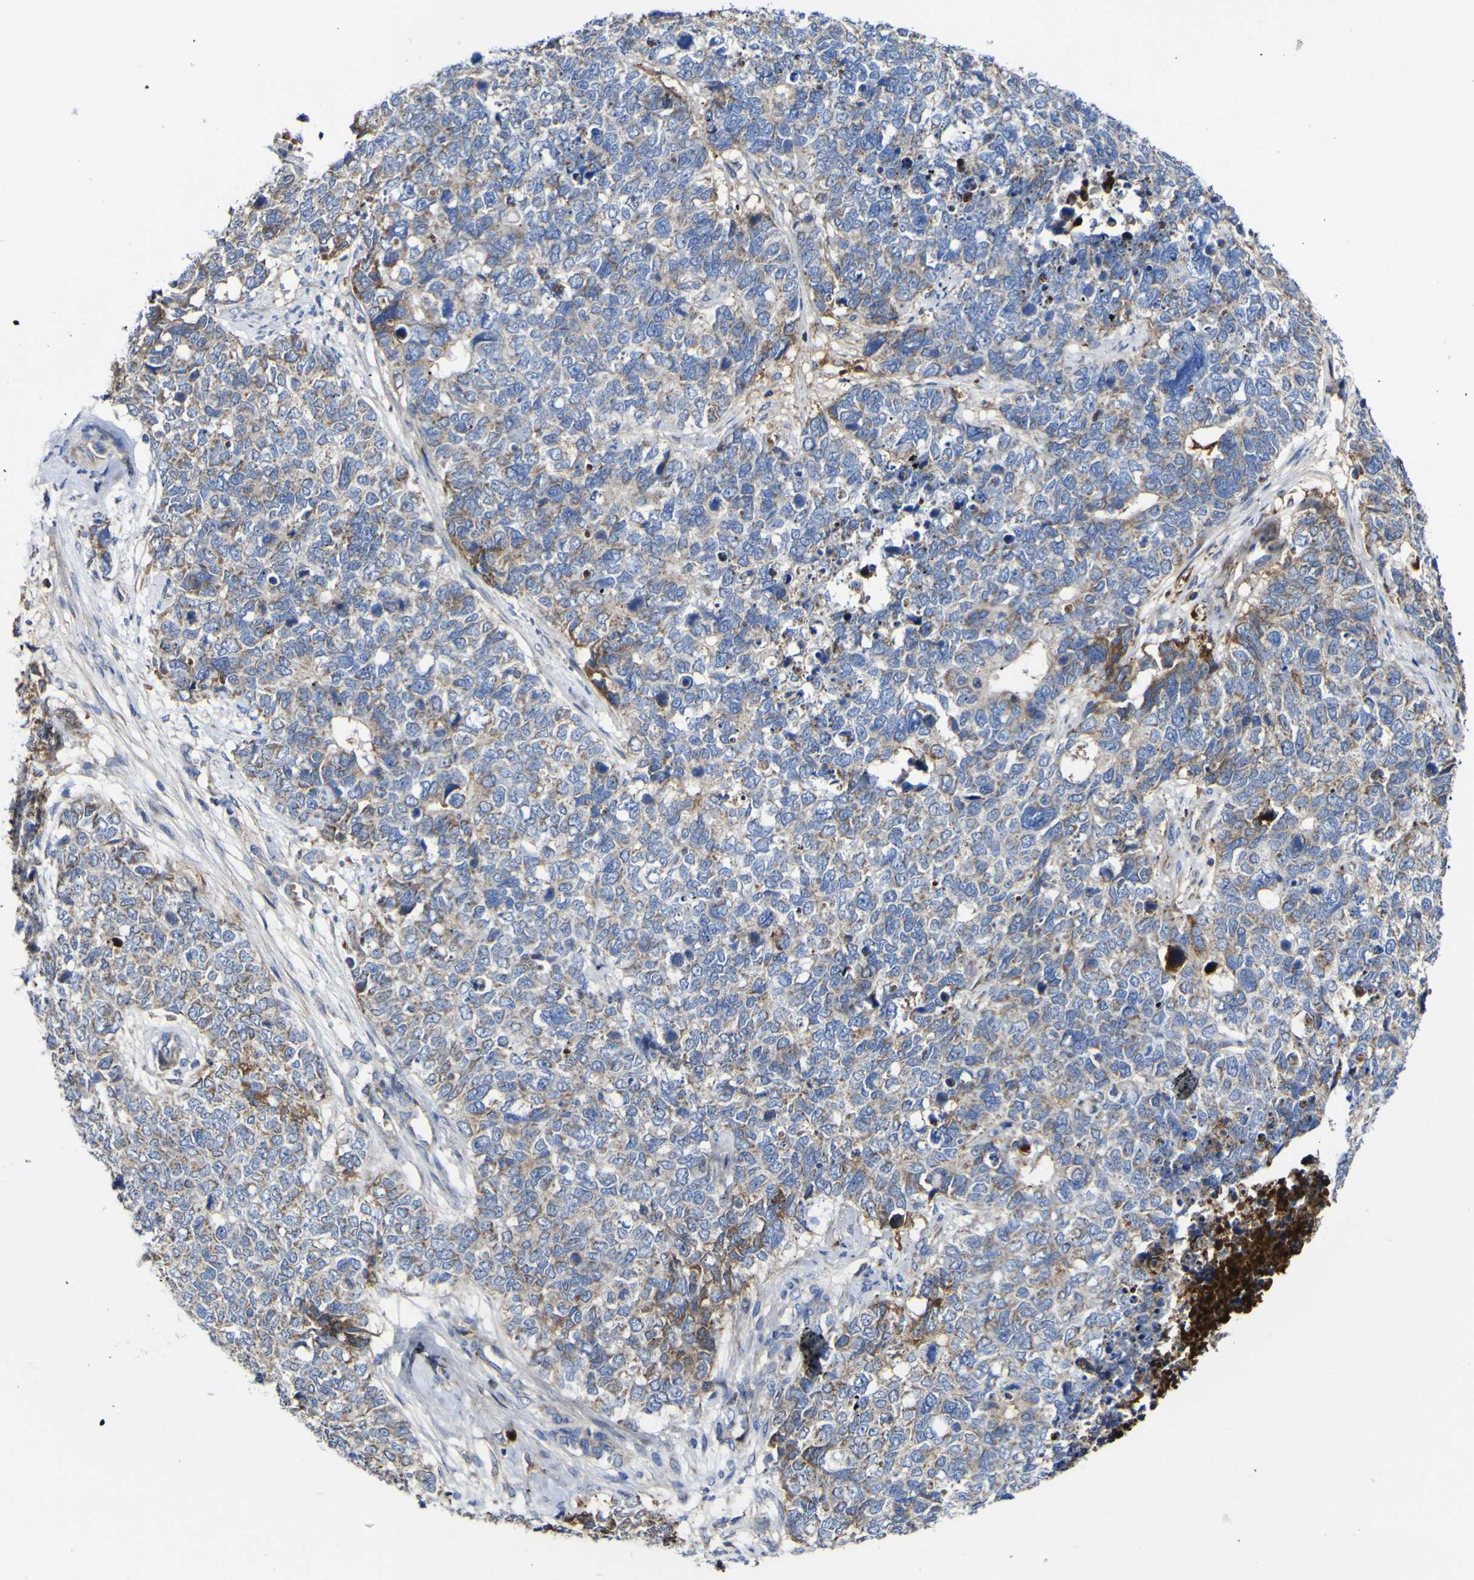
{"staining": {"intensity": "weak", "quantity": "25%-75%", "location": "cytoplasmic/membranous"}, "tissue": "cervical cancer", "cell_type": "Tumor cells", "image_type": "cancer", "snomed": [{"axis": "morphology", "description": "Squamous cell carcinoma, NOS"}, {"axis": "topography", "description": "Cervix"}], "caption": "Immunohistochemistry (IHC) of human squamous cell carcinoma (cervical) reveals low levels of weak cytoplasmic/membranous staining in about 25%-75% of tumor cells. (Stains: DAB in brown, nuclei in blue, Microscopy: brightfield microscopy at high magnification).", "gene": "CCDC90B", "patient": {"sex": "female", "age": 63}}